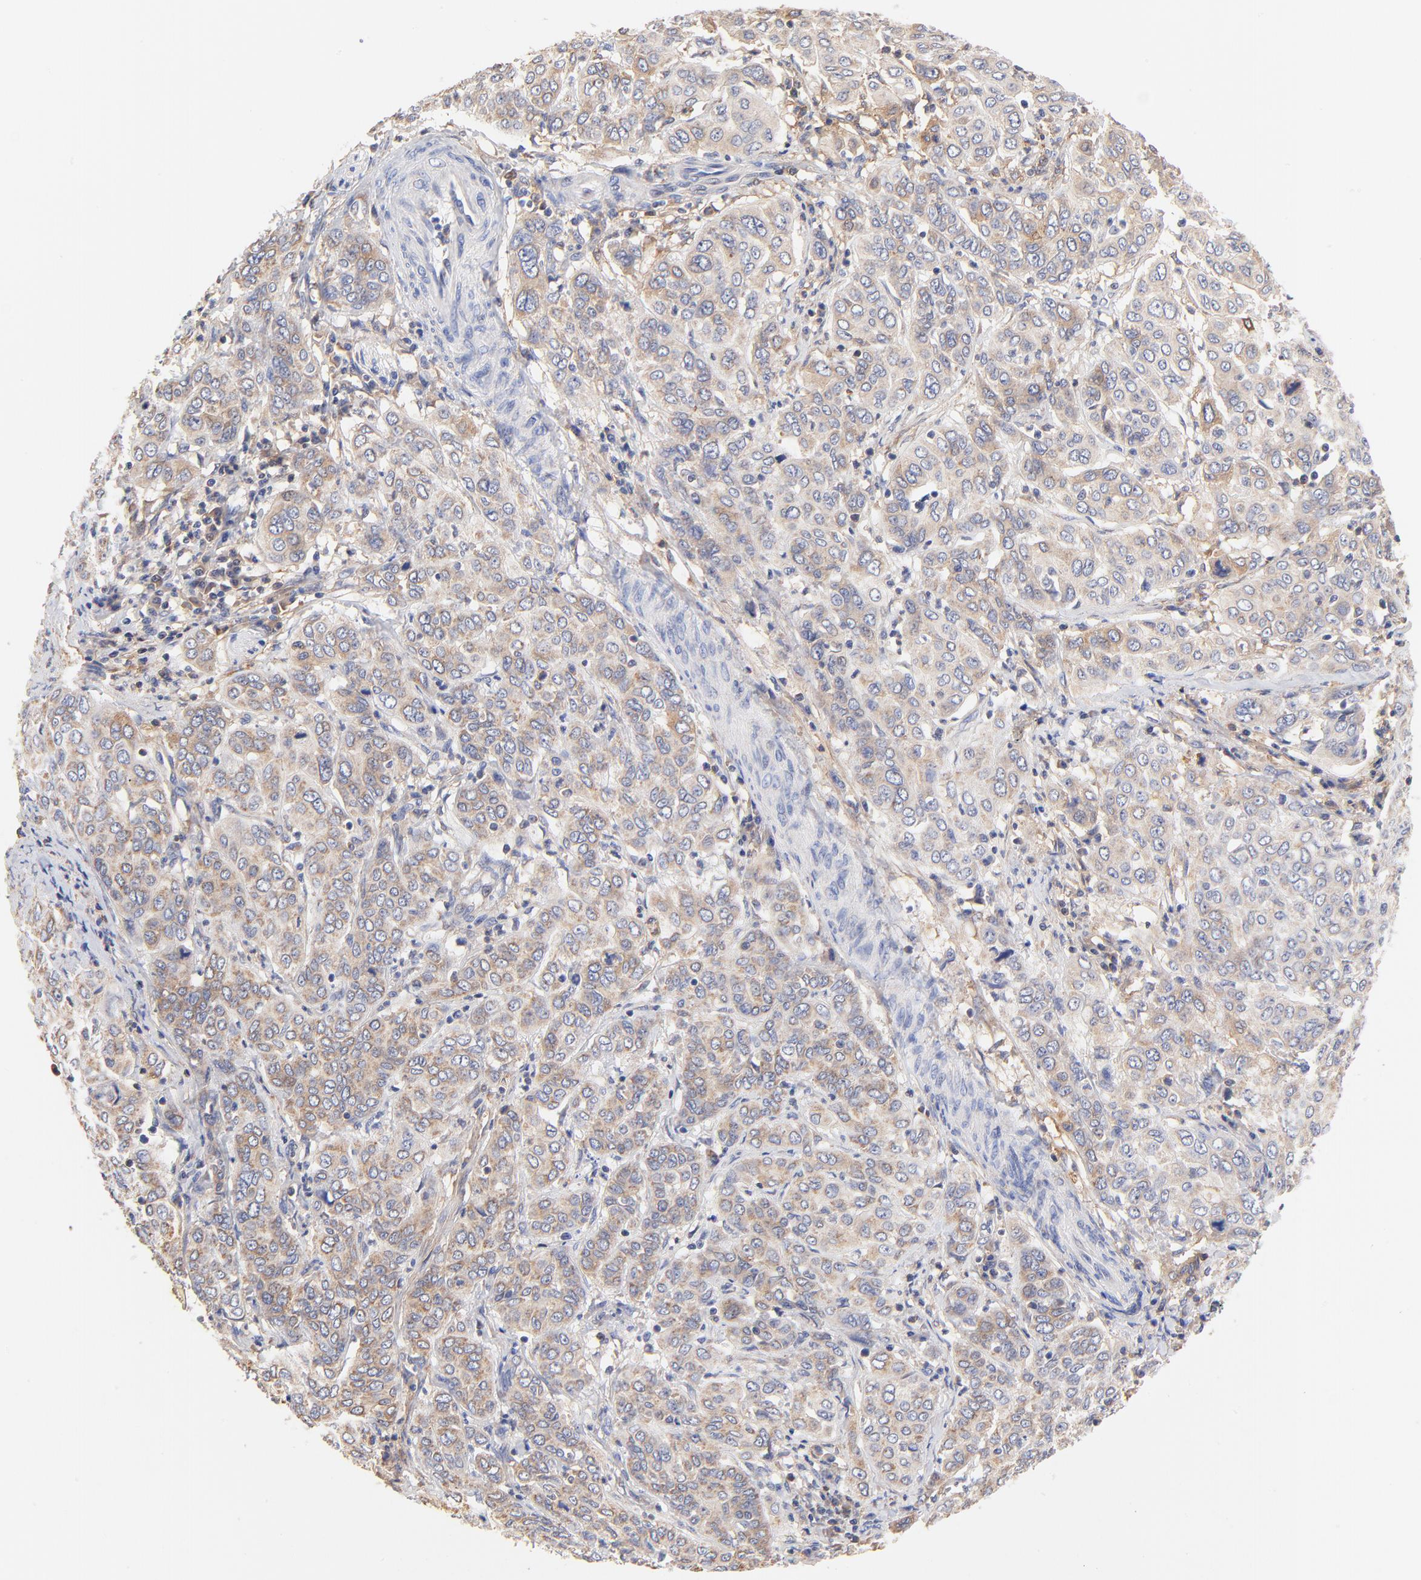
{"staining": {"intensity": "weak", "quantity": ">75%", "location": "cytoplasmic/membranous"}, "tissue": "cervical cancer", "cell_type": "Tumor cells", "image_type": "cancer", "snomed": [{"axis": "morphology", "description": "Squamous cell carcinoma, NOS"}, {"axis": "topography", "description": "Cervix"}], "caption": "This image displays IHC staining of cervical cancer, with low weak cytoplasmic/membranous expression in about >75% of tumor cells.", "gene": "PTK7", "patient": {"sex": "female", "age": 38}}